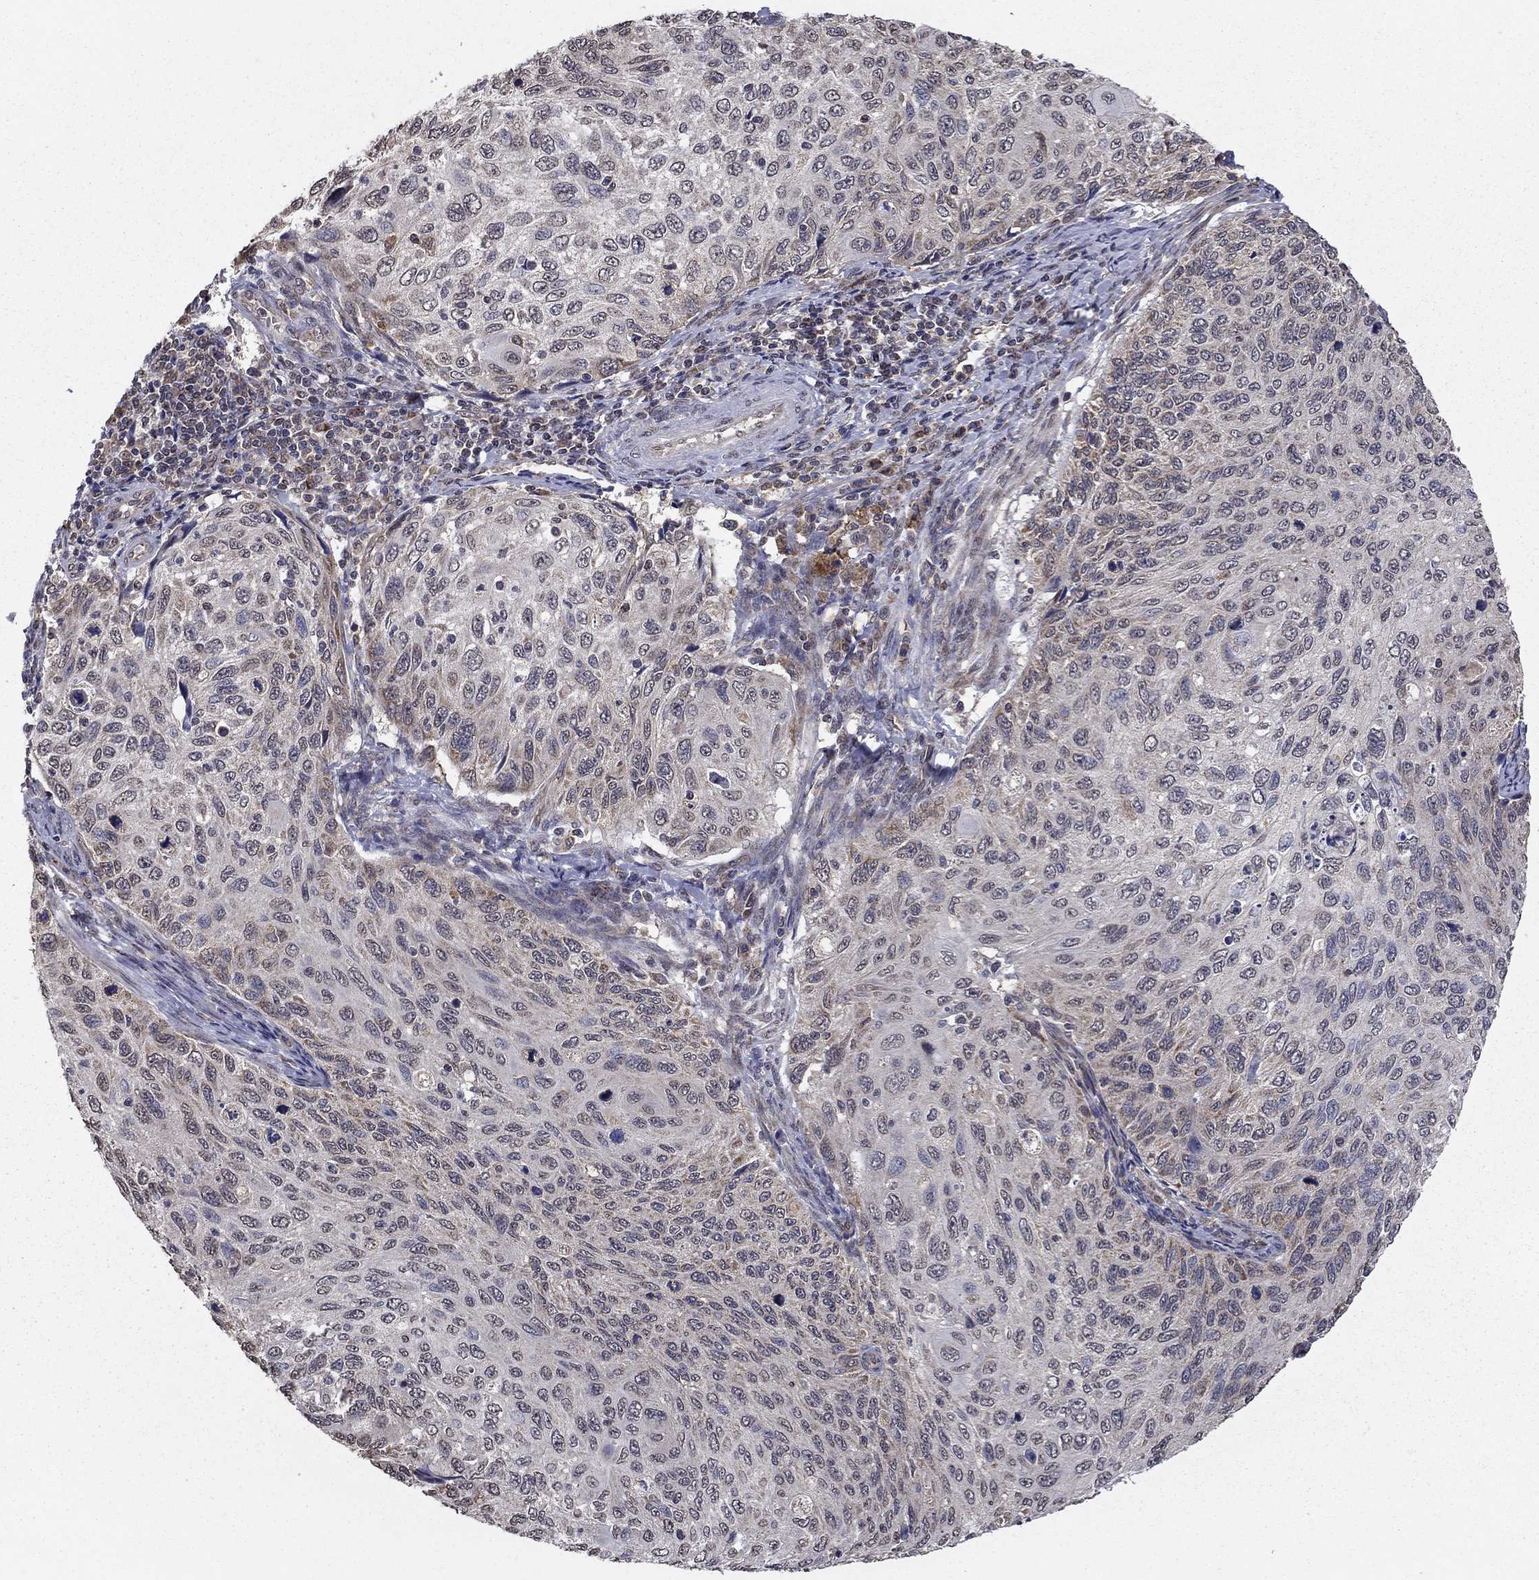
{"staining": {"intensity": "negative", "quantity": "none", "location": "none"}, "tissue": "cervical cancer", "cell_type": "Tumor cells", "image_type": "cancer", "snomed": [{"axis": "morphology", "description": "Squamous cell carcinoma, NOS"}, {"axis": "topography", "description": "Cervix"}], "caption": "IHC micrograph of neoplastic tissue: human squamous cell carcinoma (cervical) stained with DAB displays no significant protein staining in tumor cells.", "gene": "SLC2A13", "patient": {"sex": "female", "age": 70}}